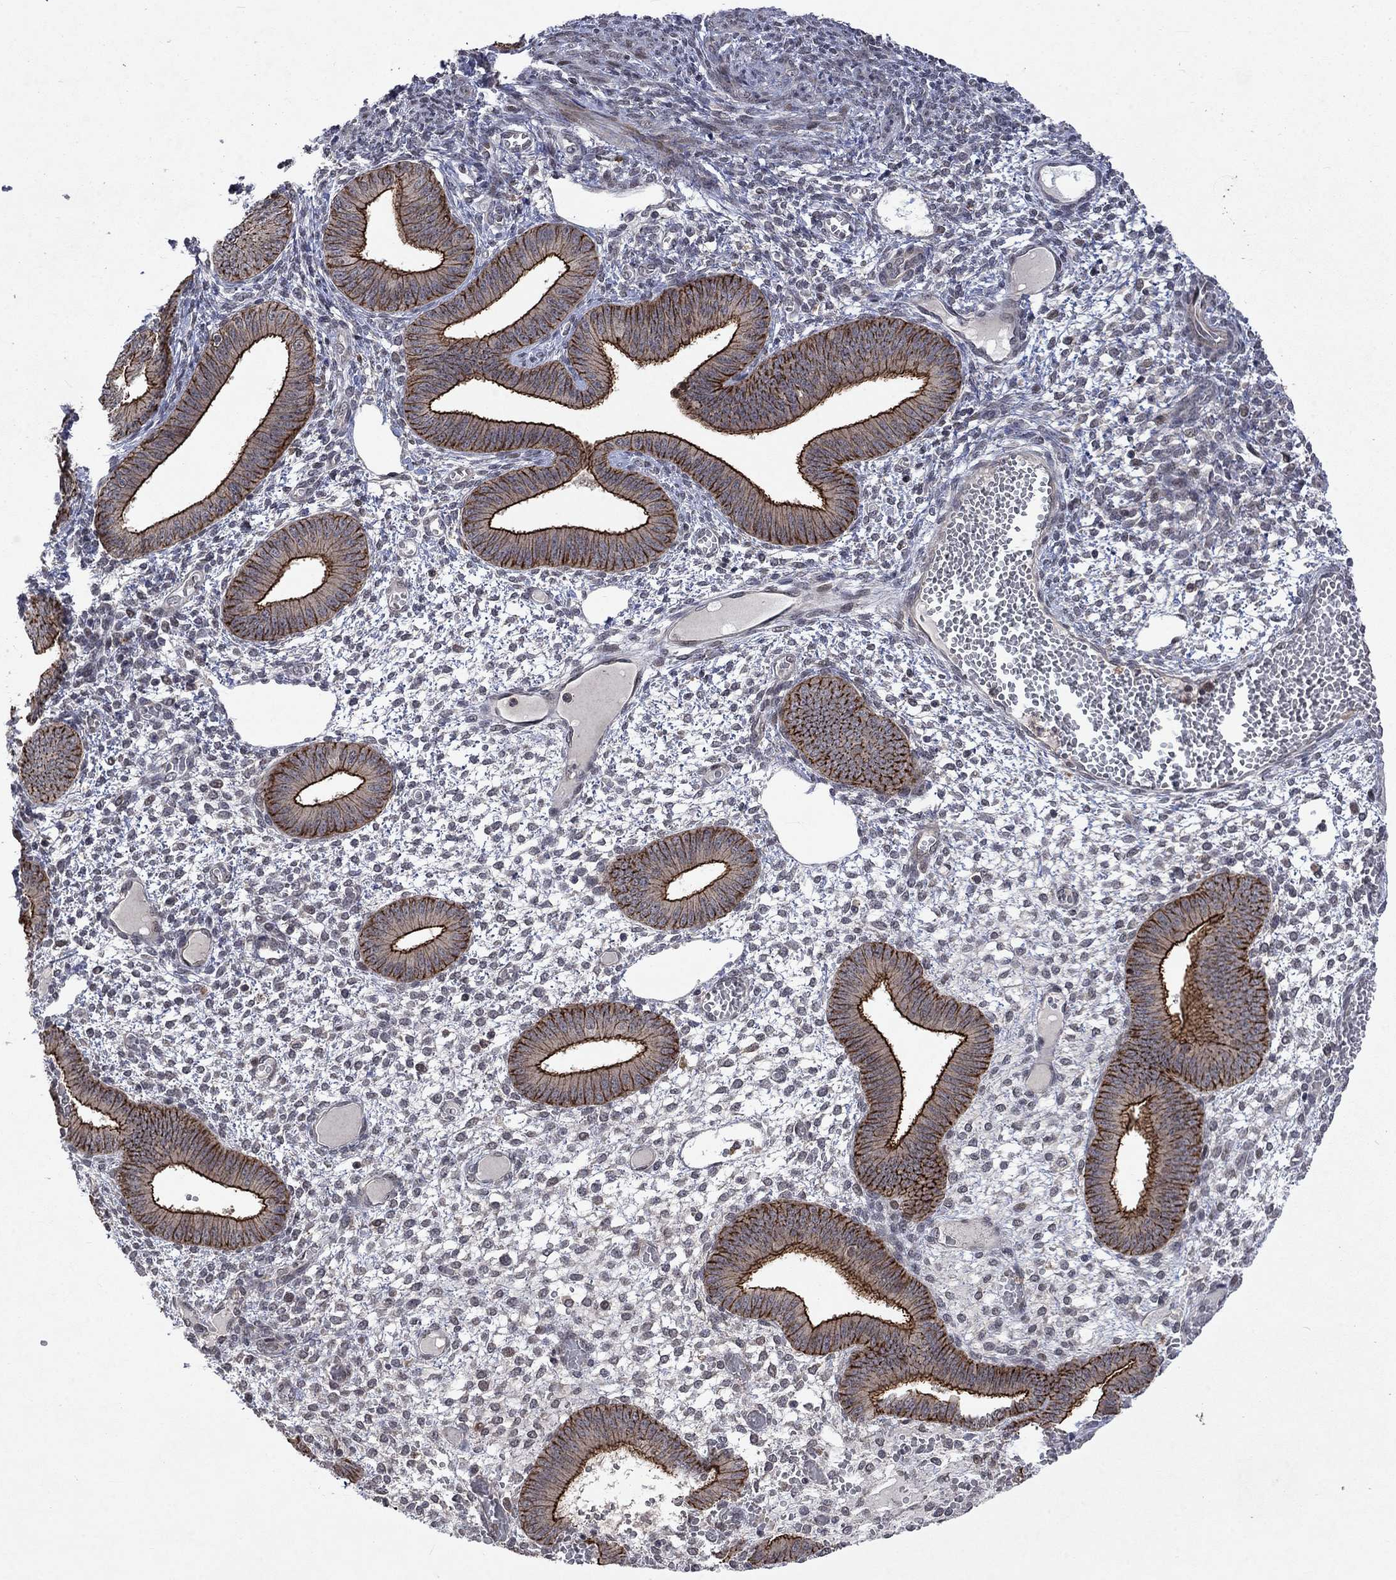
{"staining": {"intensity": "negative", "quantity": "none", "location": "none"}, "tissue": "endometrium", "cell_type": "Cells in endometrial stroma", "image_type": "normal", "snomed": [{"axis": "morphology", "description": "Normal tissue, NOS"}, {"axis": "topography", "description": "Endometrium"}], "caption": "Cells in endometrial stroma are negative for brown protein staining in normal endometrium. (DAB immunohistochemistry (IHC) with hematoxylin counter stain).", "gene": "PPP1R9A", "patient": {"sex": "female", "age": 42}}